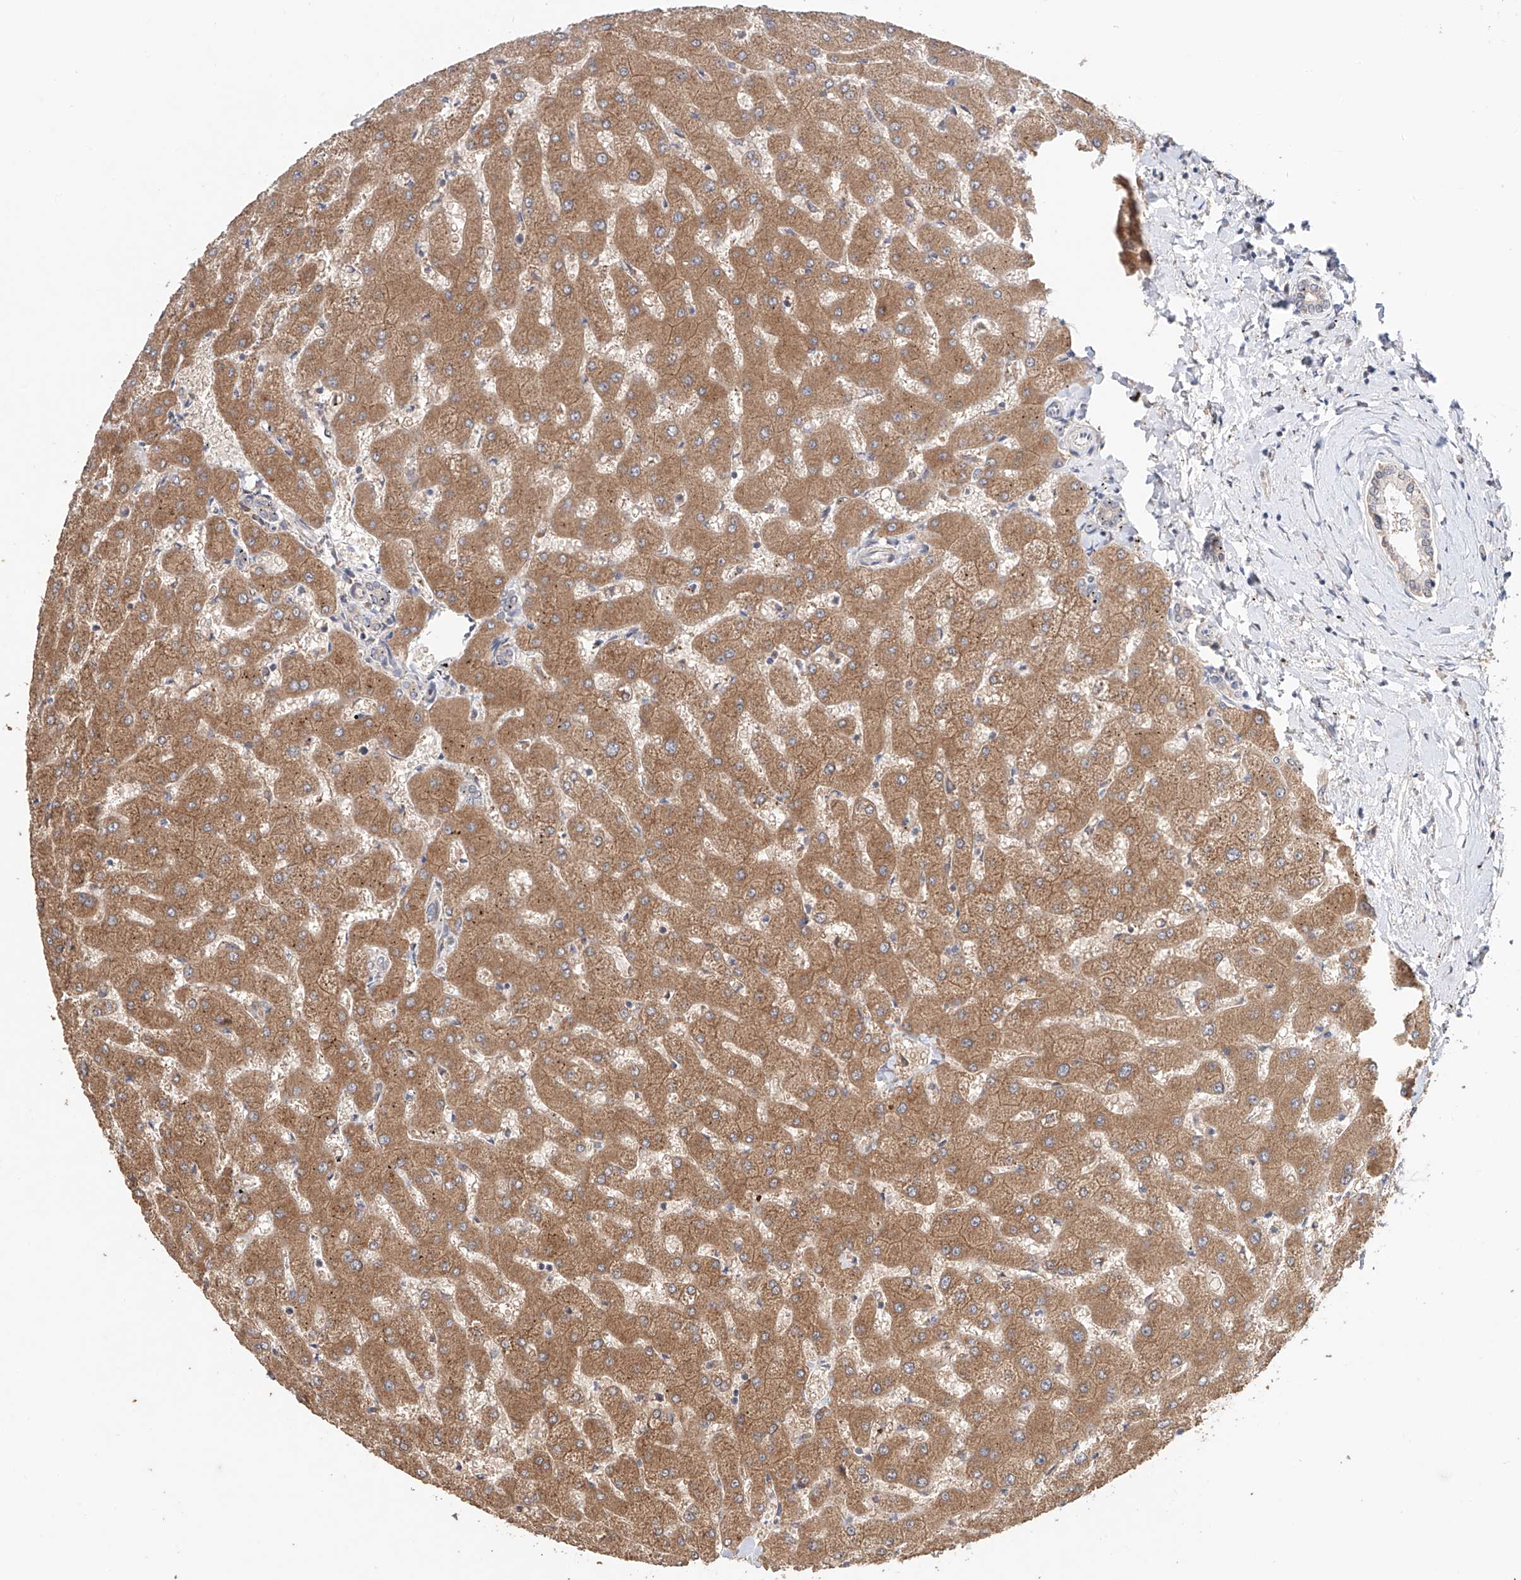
{"staining": {"intensity": "negative", "quantity": "none", "location": "none"}, "tissue": "liver", "cell_type": "Cholangiocytes", "image_type": "normal", "snomed": [{"axis": "morphology", "description": "Normal tissue, NOS"}, {"axis": "topography", "description": "Liver"}], "caption": "Immunohistochemistry image of normal liver: human liver stained with DAB (3,3'-diaminobenzidine) reveals no significant protein staining in cholangiocytes. (IHC, brightfield microscopy, high magnification).", "gene": "ZFHX2", "patient": {"sex": "female", "age": 63}}